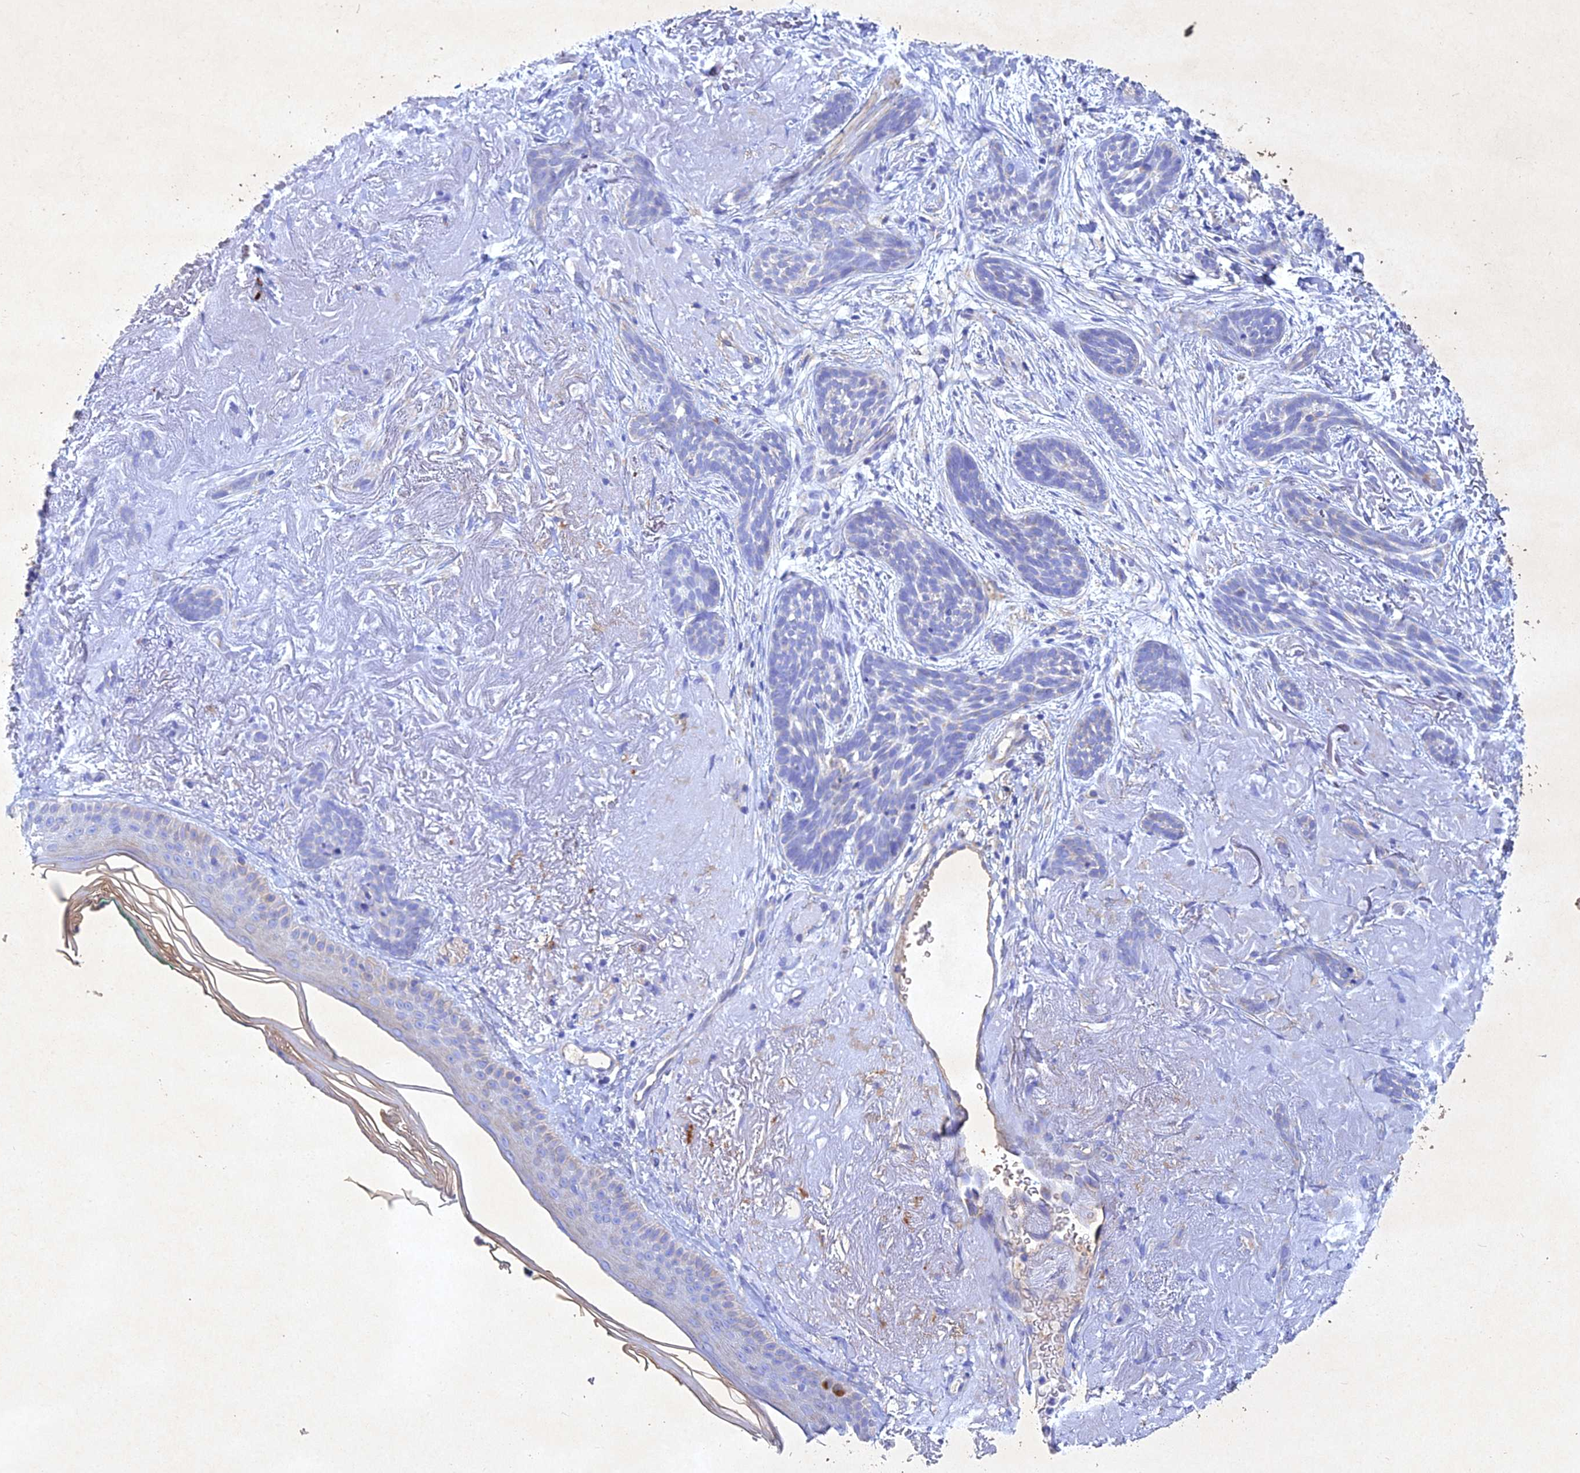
{"staining": {"intensity": "negative", "quantity": "none", "location": "none"}, "tissue": "skin cancer", "cell_type": "Tumor cells", "image_type": "cancer", "snomed": [{"axis": "morphology", "description": "Basal cell carcinoma"}, {"axis": "topography", "description": "Skin"}], "caption": "Basal cell carcinoma (skin) was stained to show a protein in brown. There is no significant positivity in tumor cells.", "gene": "NDUFV1", "patient": {"sex": "male", "age": 71}}